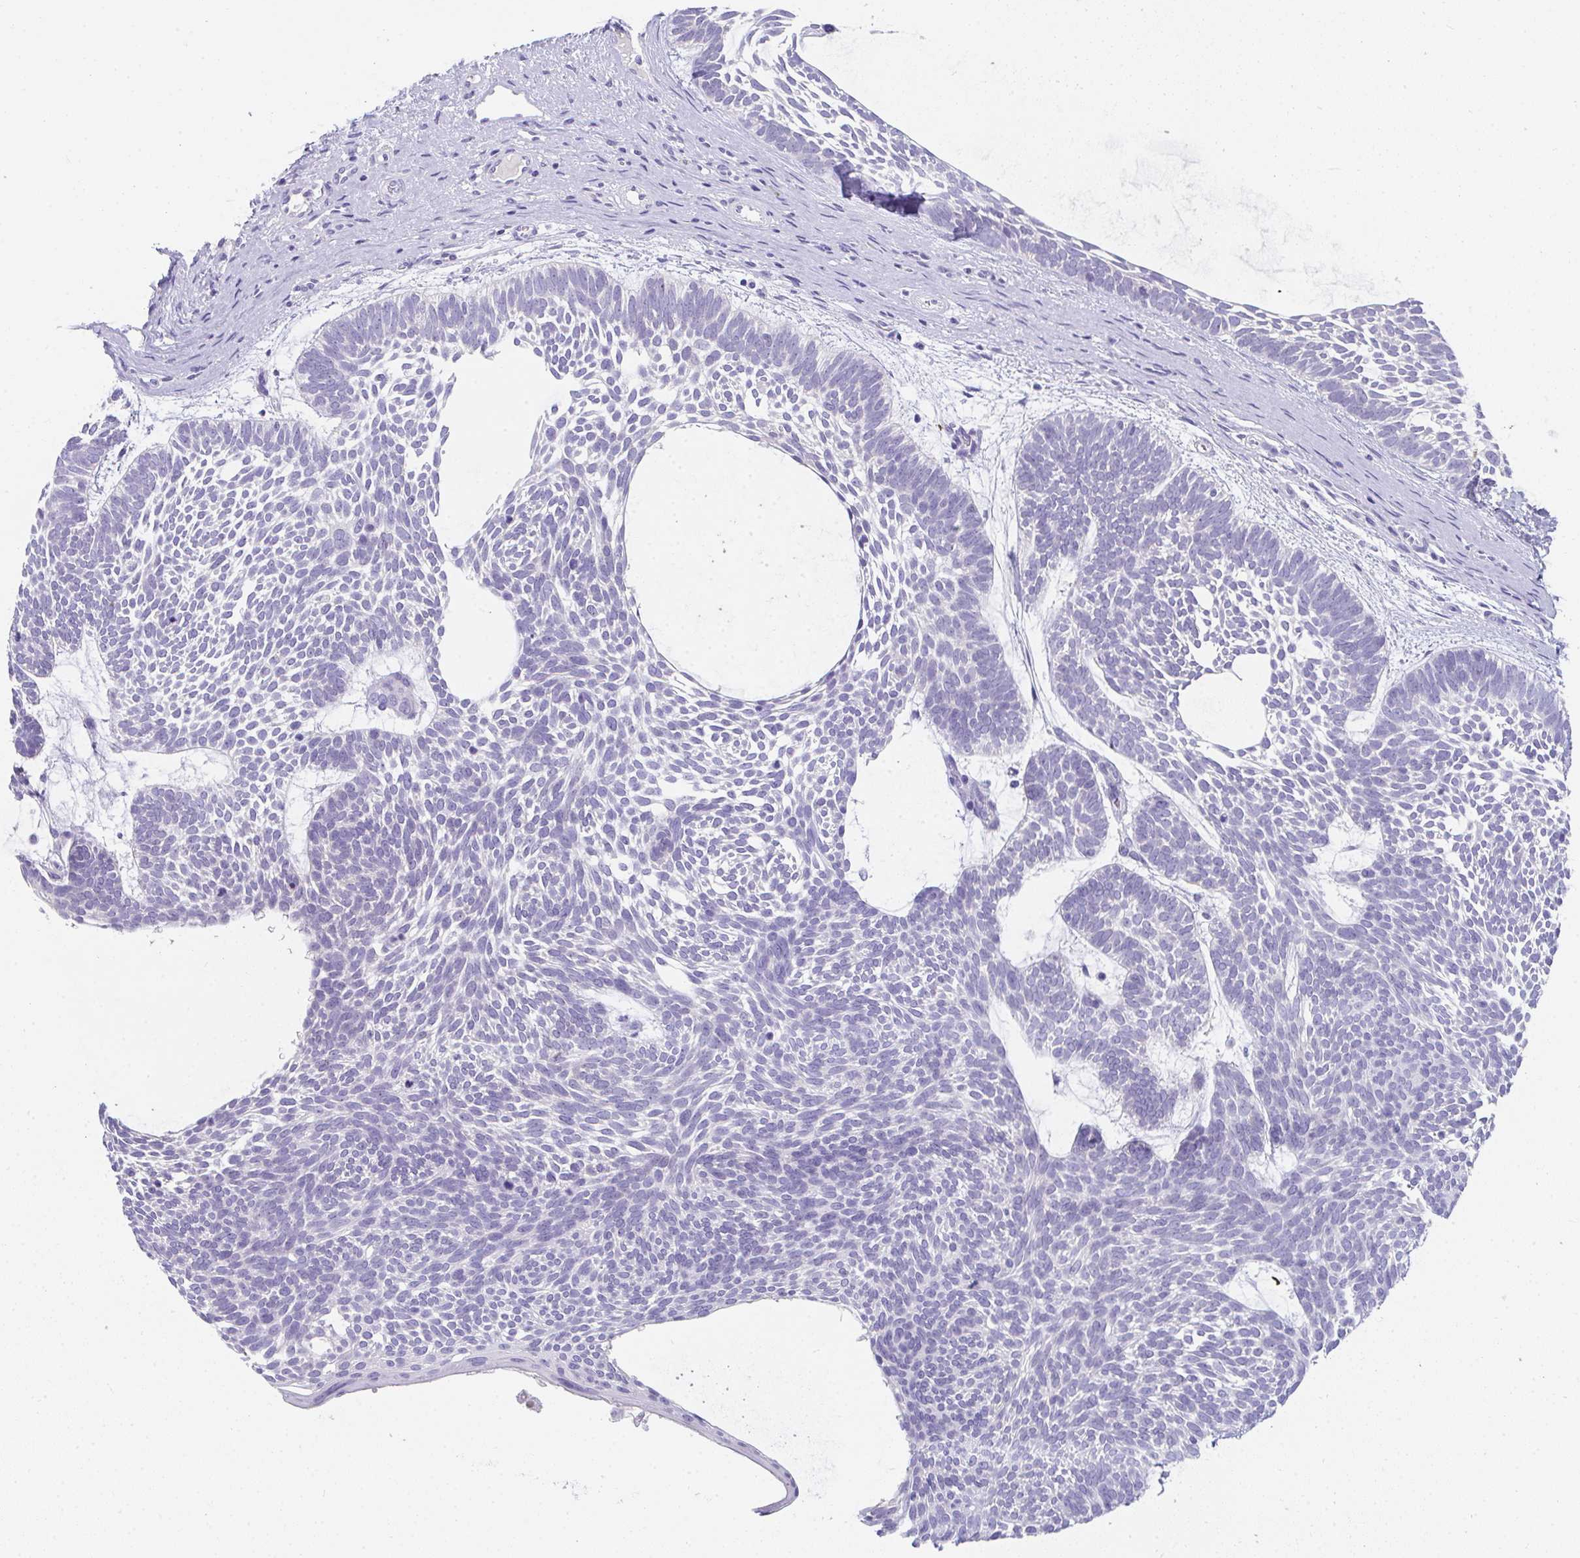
{"staining": {"intensity": "negative", "quantity": "none", "location": "none"}, "tissue": "skin cancer", "cell_type": "Tumor cells", "image_type": "cancer", "snomed": [{"axis": "morphology", "description": "Basal cell carcinoma"}, {"axis": "topography", "description": "Skin"}, {"axis": "topography", "description": "Skin of face"}], "caption": "This image is of skin basal cell carcinoma stained with immunohistochemistry to label a protein in brown with the nuclei are counter-stained blue. There is no expression in tumor cells. (DAB (3,3'-diaminobenzidine) IHC visualized using brightfield microscopy, high magnification).", "gene": "TTC30B", "patient": {"sex": "male", "age": 83}}